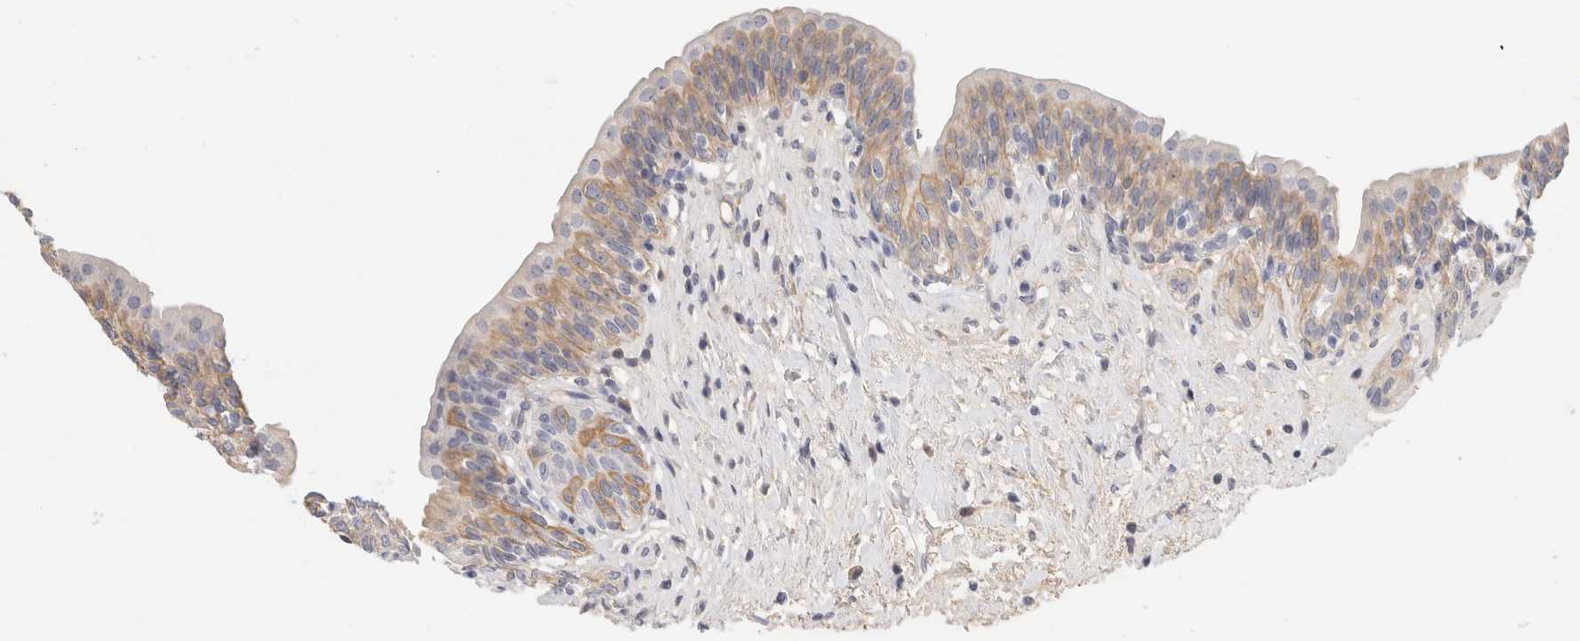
{"staining": {"intensity": "weak", "quantity": ">75%", "location": "cytoplasmic/membranous"}, "tissue": "urinary bladder", "cell_type": "Urothelial cells", "image_type": "normal", "snomed": [{"axis": "morphology", "description": "Normal tissue, NOS"}, {"axis": "topography", "description": "Urinary bladder"}], "caption": "The image demonstrates immunohistochemical staining of benign urinary bladder. There is weak cytoplasmic/membranous positivity is present in about >75% of urothelial cells.", "gene": "STK31", "patient": {"sex": "male", "age": 83}}